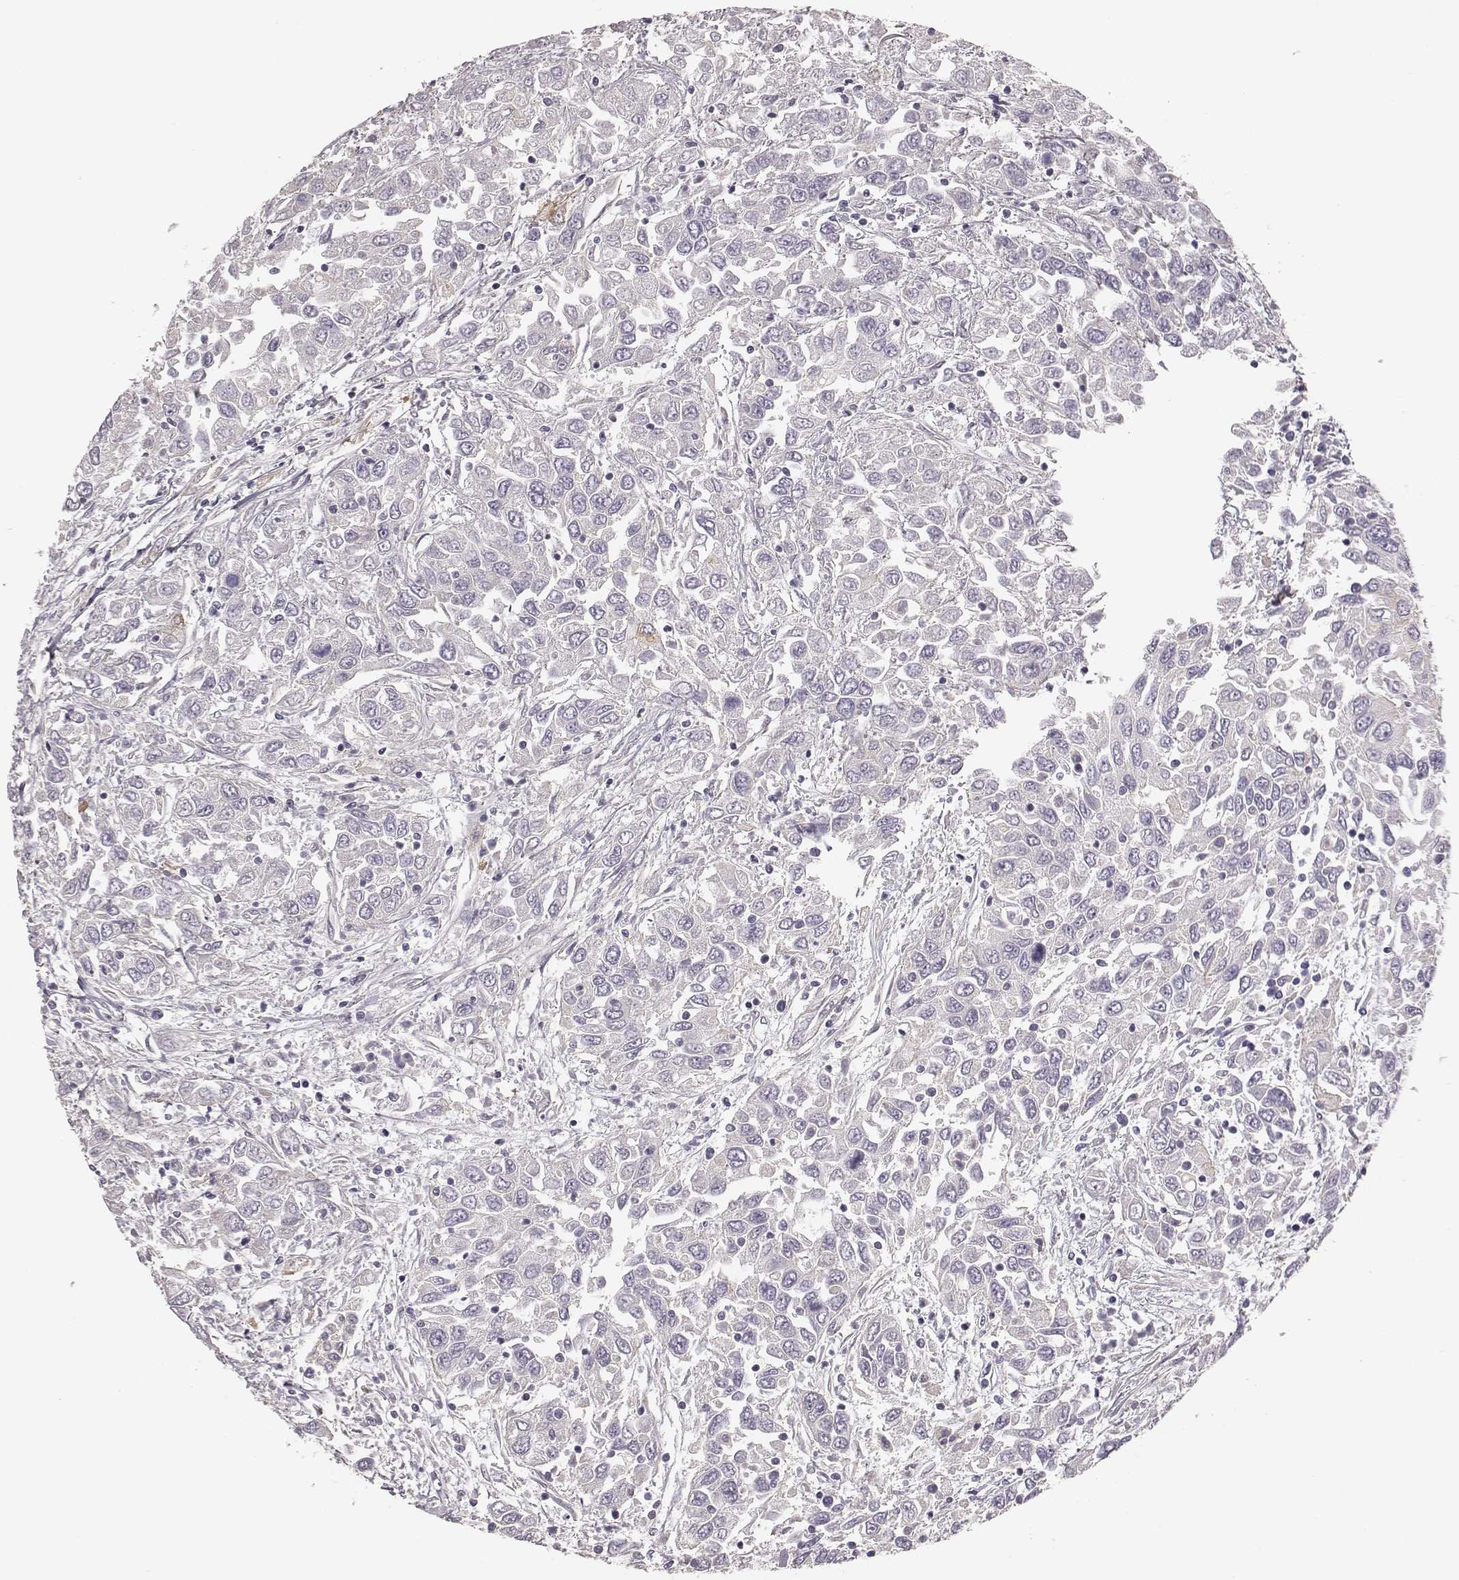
{"staining": {"intensity": "negative", "quantity": "none", "location": "none"}, "tissue": "urothelial cancer", "cell_type": "Tumor cells", "image_type": "cancer", "snomed": [{"axis": "morphology", "description": "Urothelial carcinoma, High grade"}, {"axis": "topography", "description": "Urinary bladder"}], "caption": "There is no significant positivity in tumor cells of urothelial cancer. (Stains: DAB (3,3'-diaminobenzidine) IHC with hematoxylin counter stain, Microscopy: brightfield microscopy at high magnification).", "gene": "SCARF1", "patient": {"sex": "male", "age": 76}}